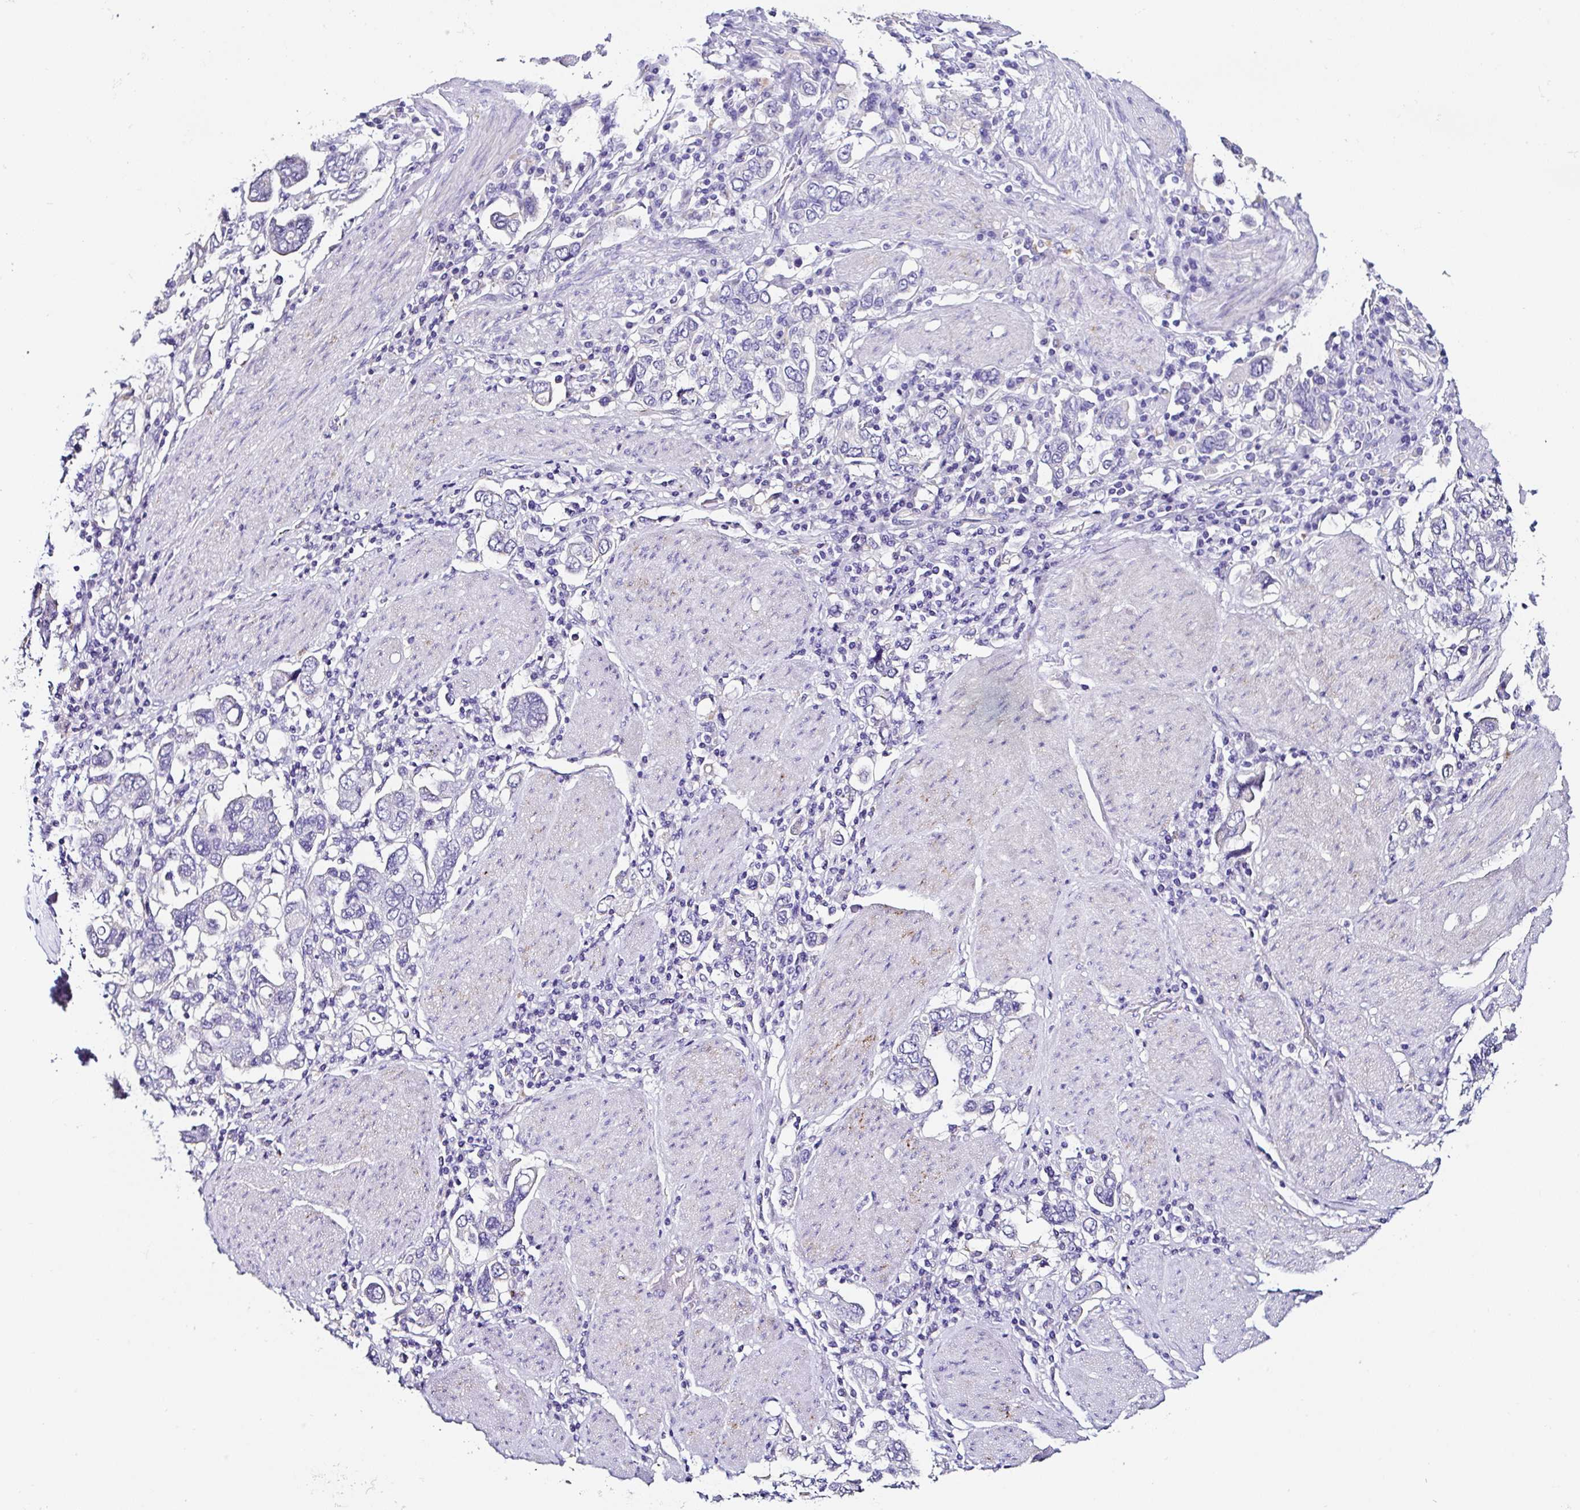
{"staining": {"intensity": "negative", "quantity": "none", "location": "none"}, "tissue": "stomach cancer", "cell_type": "Tumor cells", "image_type": "cancer", "snomed": [{"axis": "morphology", "description": "Adenocarcinoma, NOS"}, {"axis": "topography", "description": "Stomach, upper"}], "caption": "The image displays no staining of tumor cells in stomach cancer (adenocarcinoma).", "gene": "TMPRSS11E", "patient": {"sex": "male", "age": 62}}